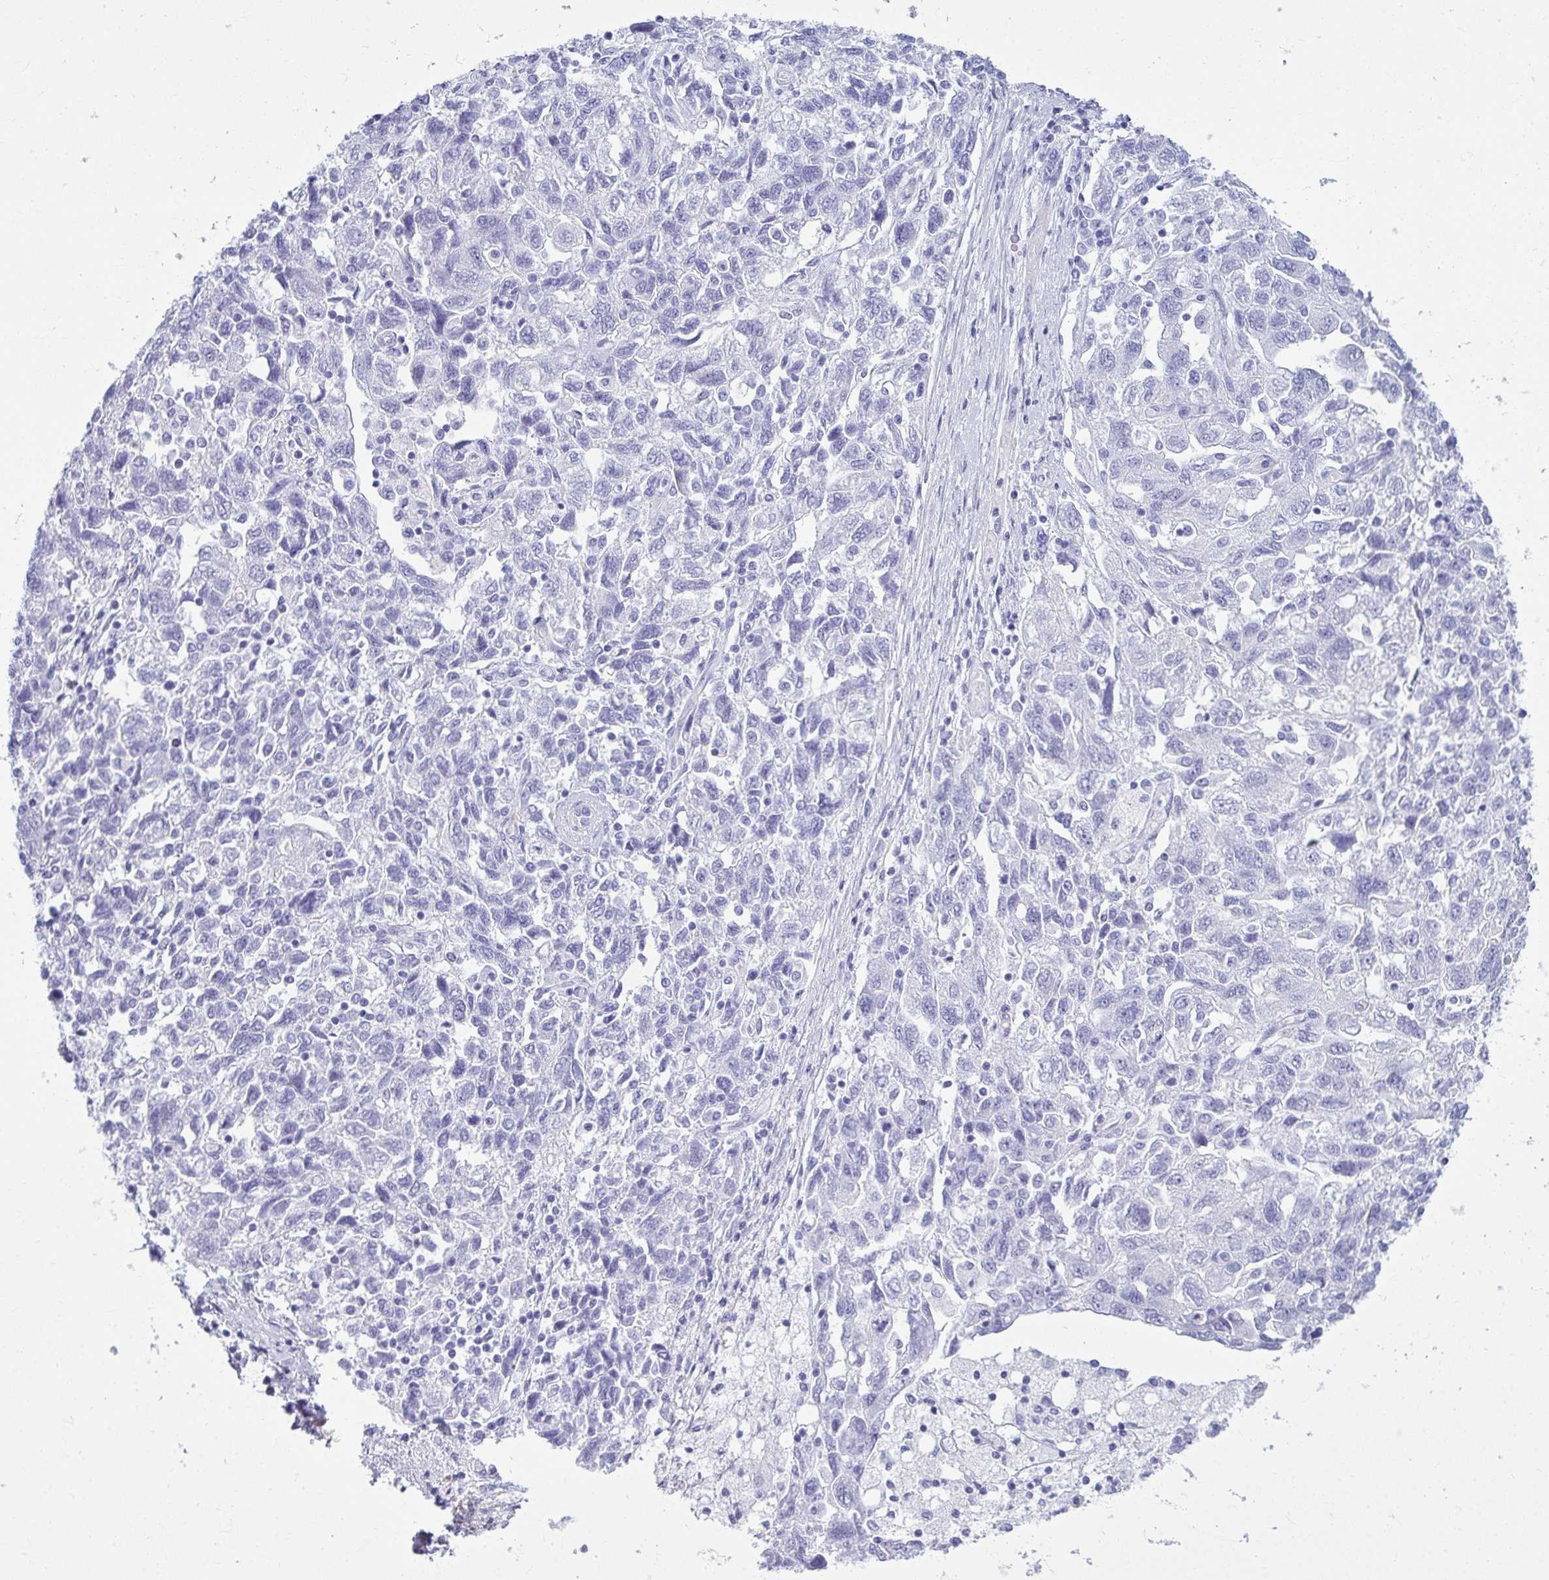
{"staining": {"intensity": "negative", "quantity": "none", "location": "none"}, "tissue": "ovarian cancer", "cell_type": "Tumor cells", "image_type": "cancer", "snomed": [{"axis": "morphology", "description": "Carcinoma, NOS"}, {"axis": "morphology", "description": "Cystadenocarcinoma, serous, NOS"}, {"axis": "topography", "description": "Ovary"}], "caption": "This image is of ovarian carcinoma stained with IHC to label a protein in brown with the nuclei are counter-stained blue. There is no staining in tumor cells.", "gene": "CLGN", "patient": {"sex": "female", "age": 69}}